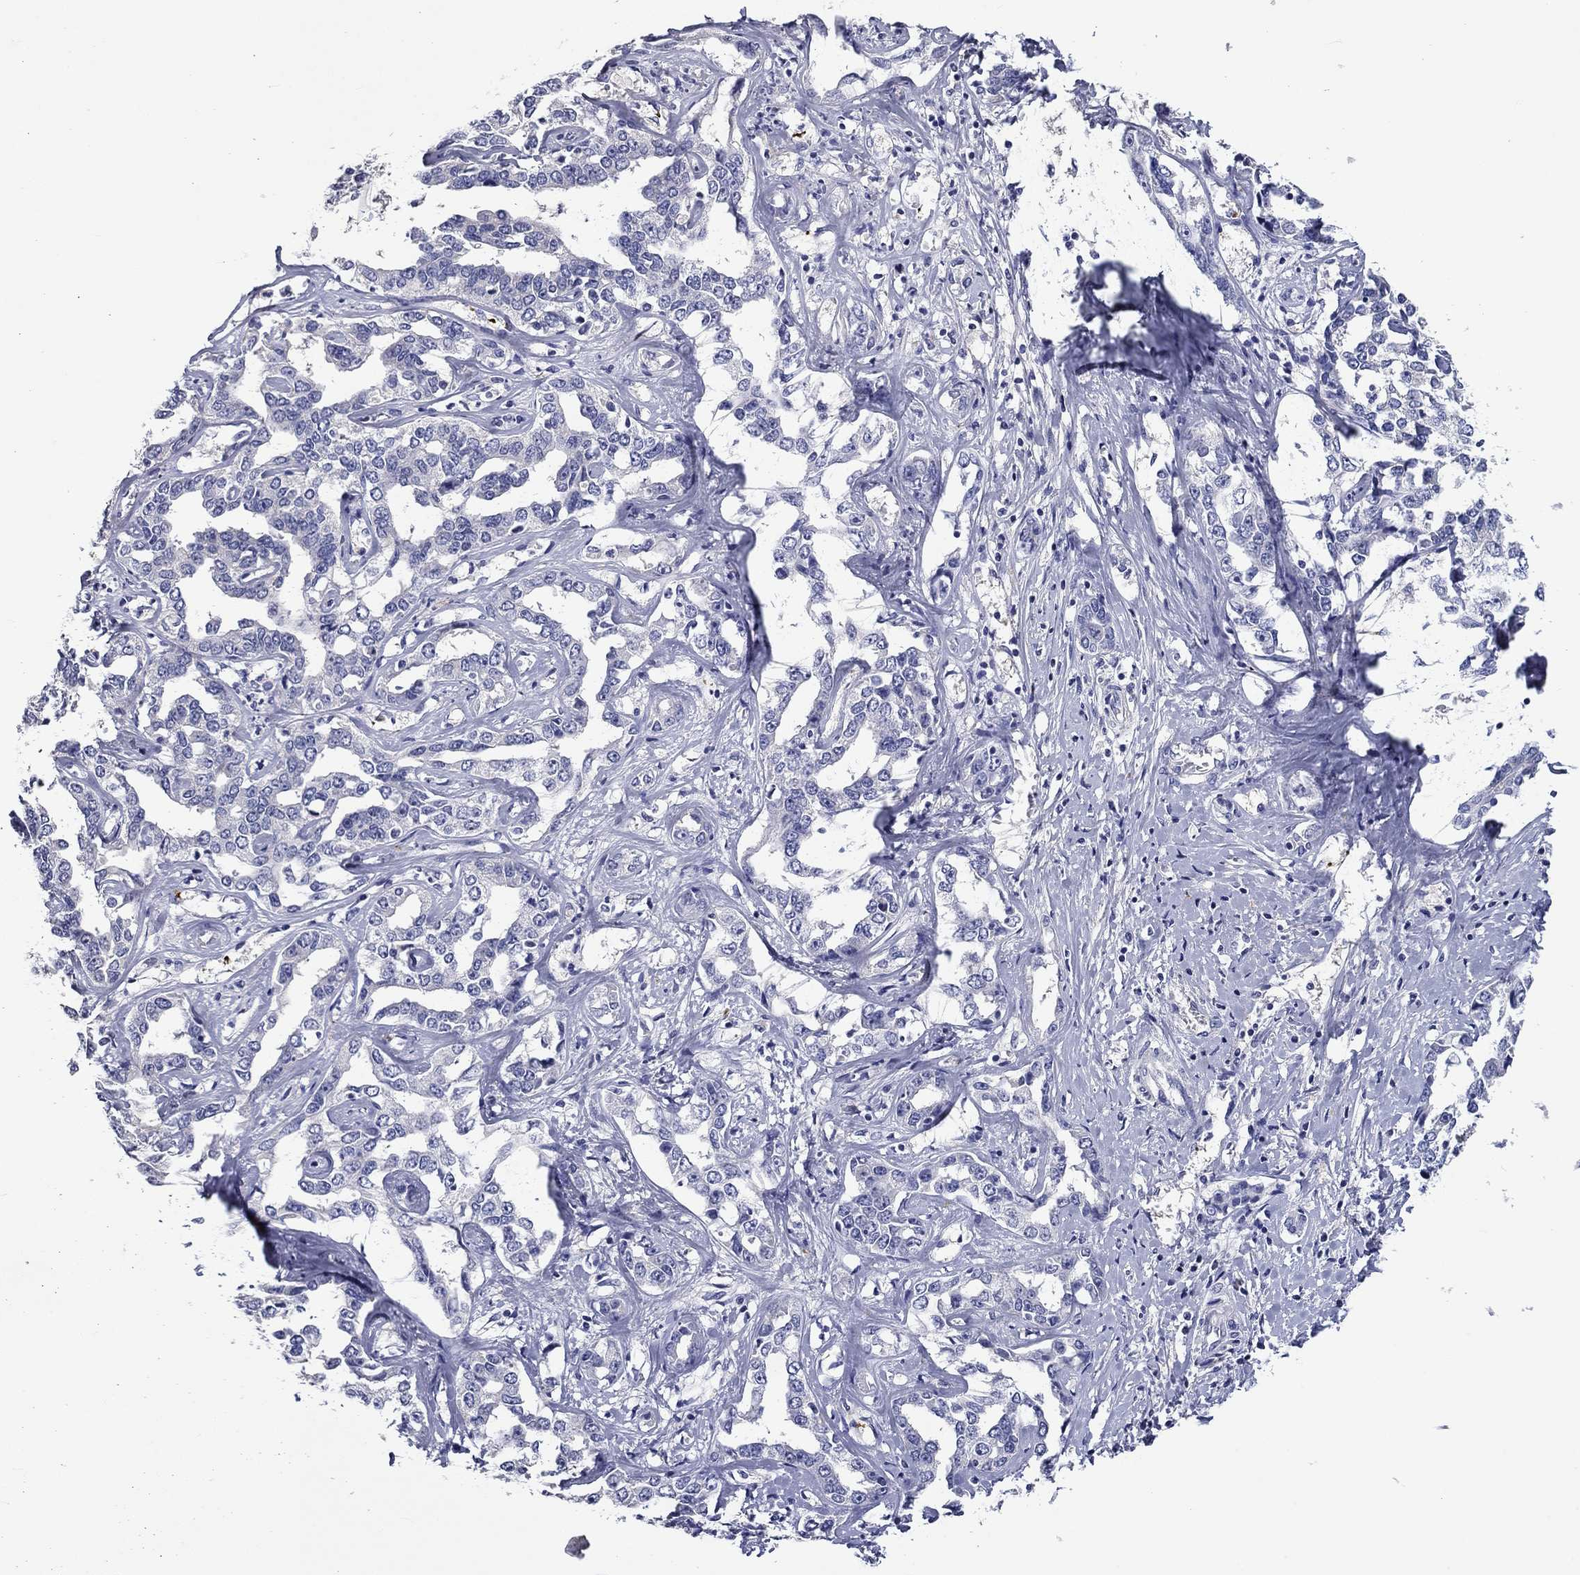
{"staining": {"intensity": "negative", "quantity": "none", "location": "none"}, "tissue": "liver cancer", "cell_type": "Tumor cells", "image_type": "cancer", "snomed": [{"axis": "morphology", "description": "Cholangiocarcinoma"}, {"axis": "topography", "description": "Liver"}], "caption": "DAB immunohistochemical staining of human liver cancer shows no significant staining in tumor cells.", "gene": "CNDP1", "patient": {"sex": "male", "age": 59}}